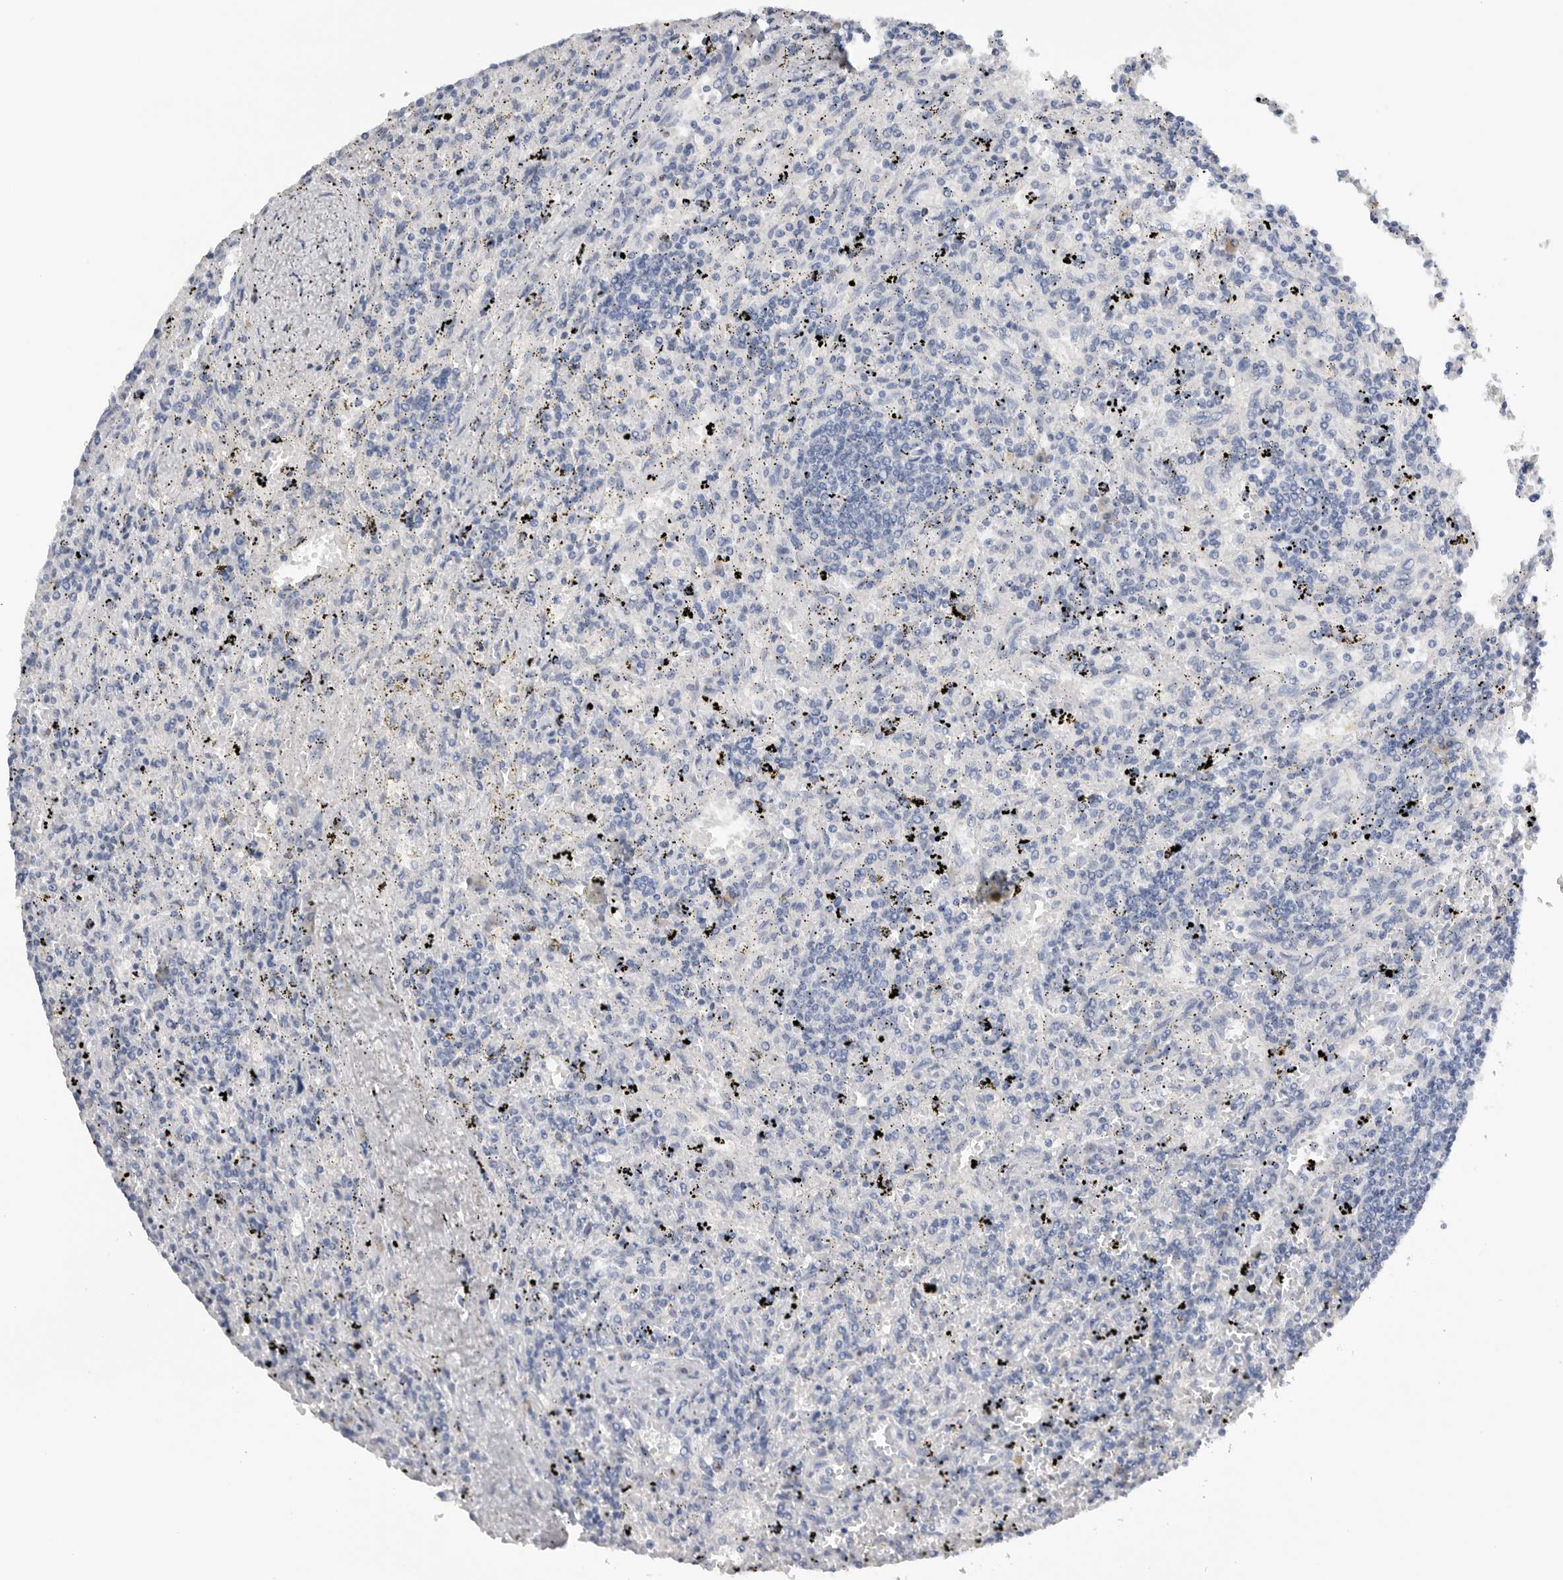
{"staining": {"intensity": "negative", "quantity": "none", "location": "none"}, "tissue": "lymphoma", "cell_type": "Tumor cells", "image_type": "cancer", "snomed": [{"axis": "morphology", "description": "Malignant lymphoma, non-Hodgkin's type, Low grade"}, {"axis": "topography", "description": "Spleen"}], "caption": "This is an immunohistochemistry histopathology image of human malignant lymphoma, non-Hodgkin's type (low-grade). There is no positivity in tumor cells.", "gene": "FABP6", "patient": {"sex": "male", "age": 76}}